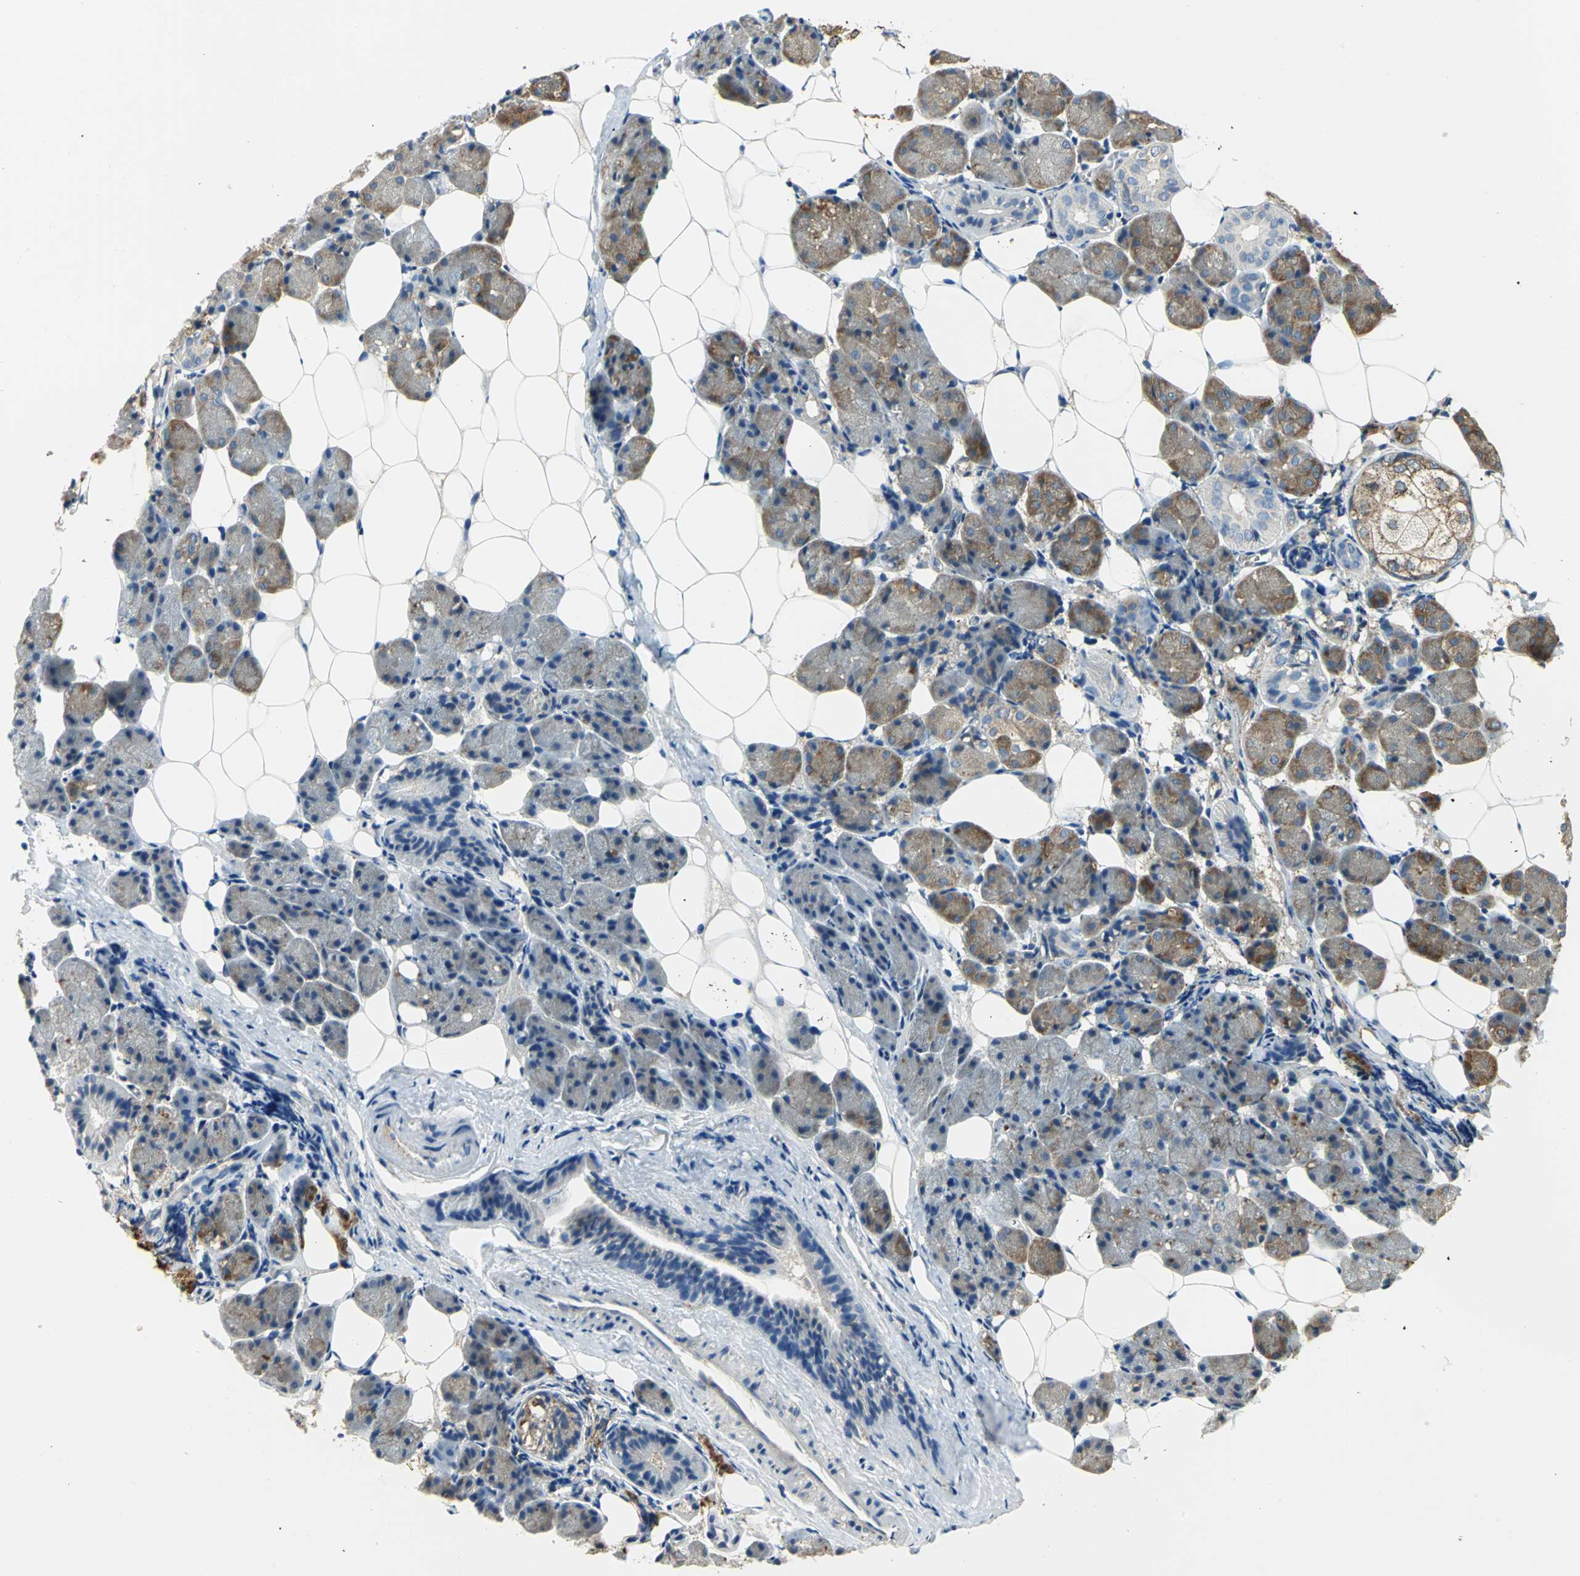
{"staining": {"intensity": "strong", "quantity": ">75%", "location": "cytoplasmic/membranous"}, "tissue": "salivary gland", "cell_type": "Glandular cells", "image_type": "normal", "snomed": [{"axis": "morphology", "description": "Normal tissue, NOS"}, {"axis": "morphology", "description": "Adenoma, NOS"}, {"axis": "topography", "description": "Salivary gland"}], "caption": "Approximately >75% of glandular cells in unremarkable salivary gland show strong cytoplasmic/membranous protein positivity as visualized by brown immunohistochemical staining.", "gene": "DIAPH2", "patient": {"sex": "female", "age": 32}}